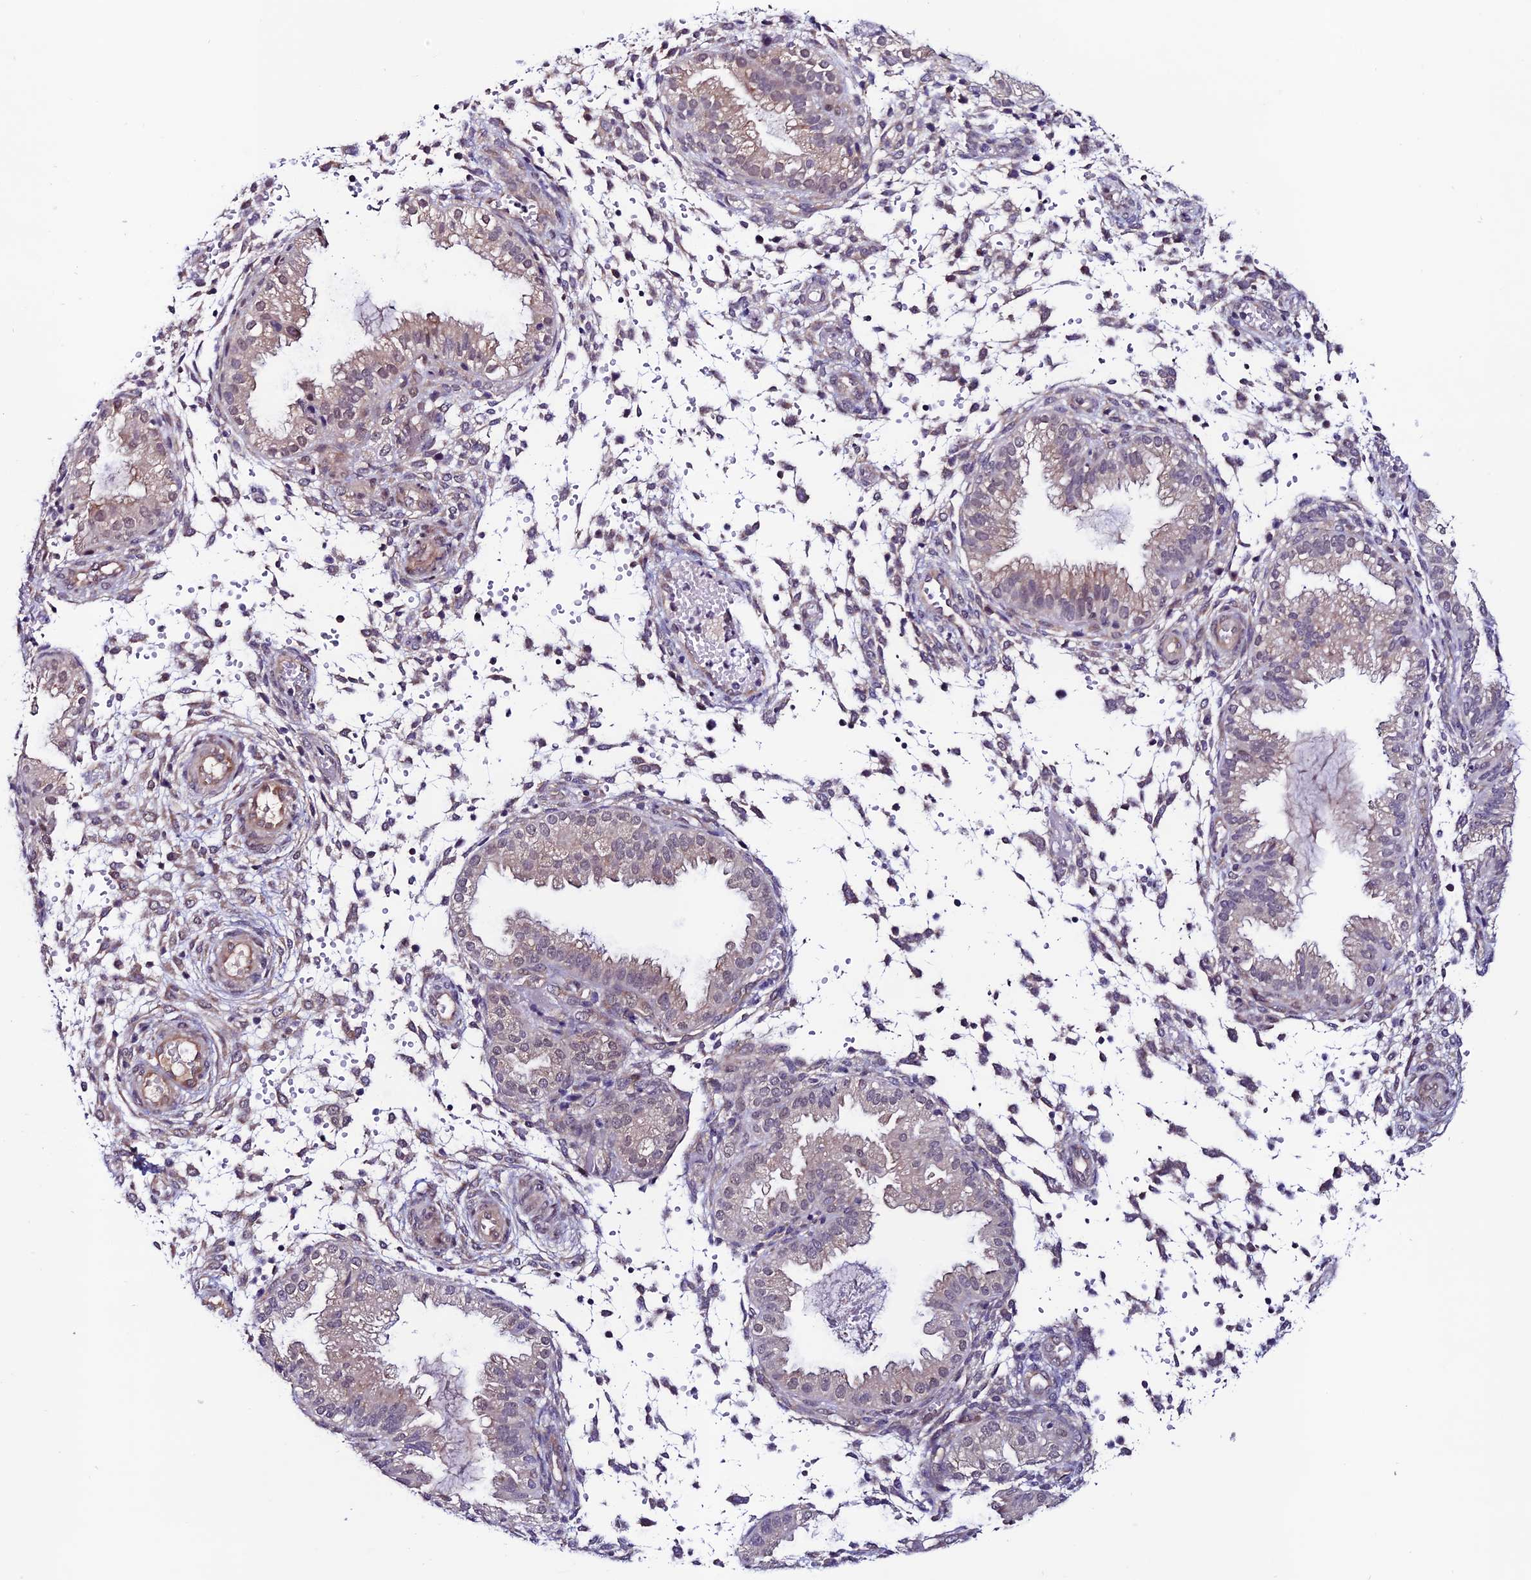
{"staining": {"intensity": "weak", "quantity": "<25%", "location": "cytoplasmic/membranous,nuclear"}, "tissue": "endometrium", "cell_type": "Cells in endometrial stroma", "image_type": "normal", "snomed": [{"axis": "morphology", "description": "Normal tissue, NOS"}, {"axis": "topography", "description": "Endometrium"}], "caption": "IHC of normal human endometrium shows no staining in cells in endometrial stroma. (DAB immunohistochemistry (IHC) with hematoxylin counter stain).", "gene": "FZD8", "patient": {"sex": "female", "age": 33}}